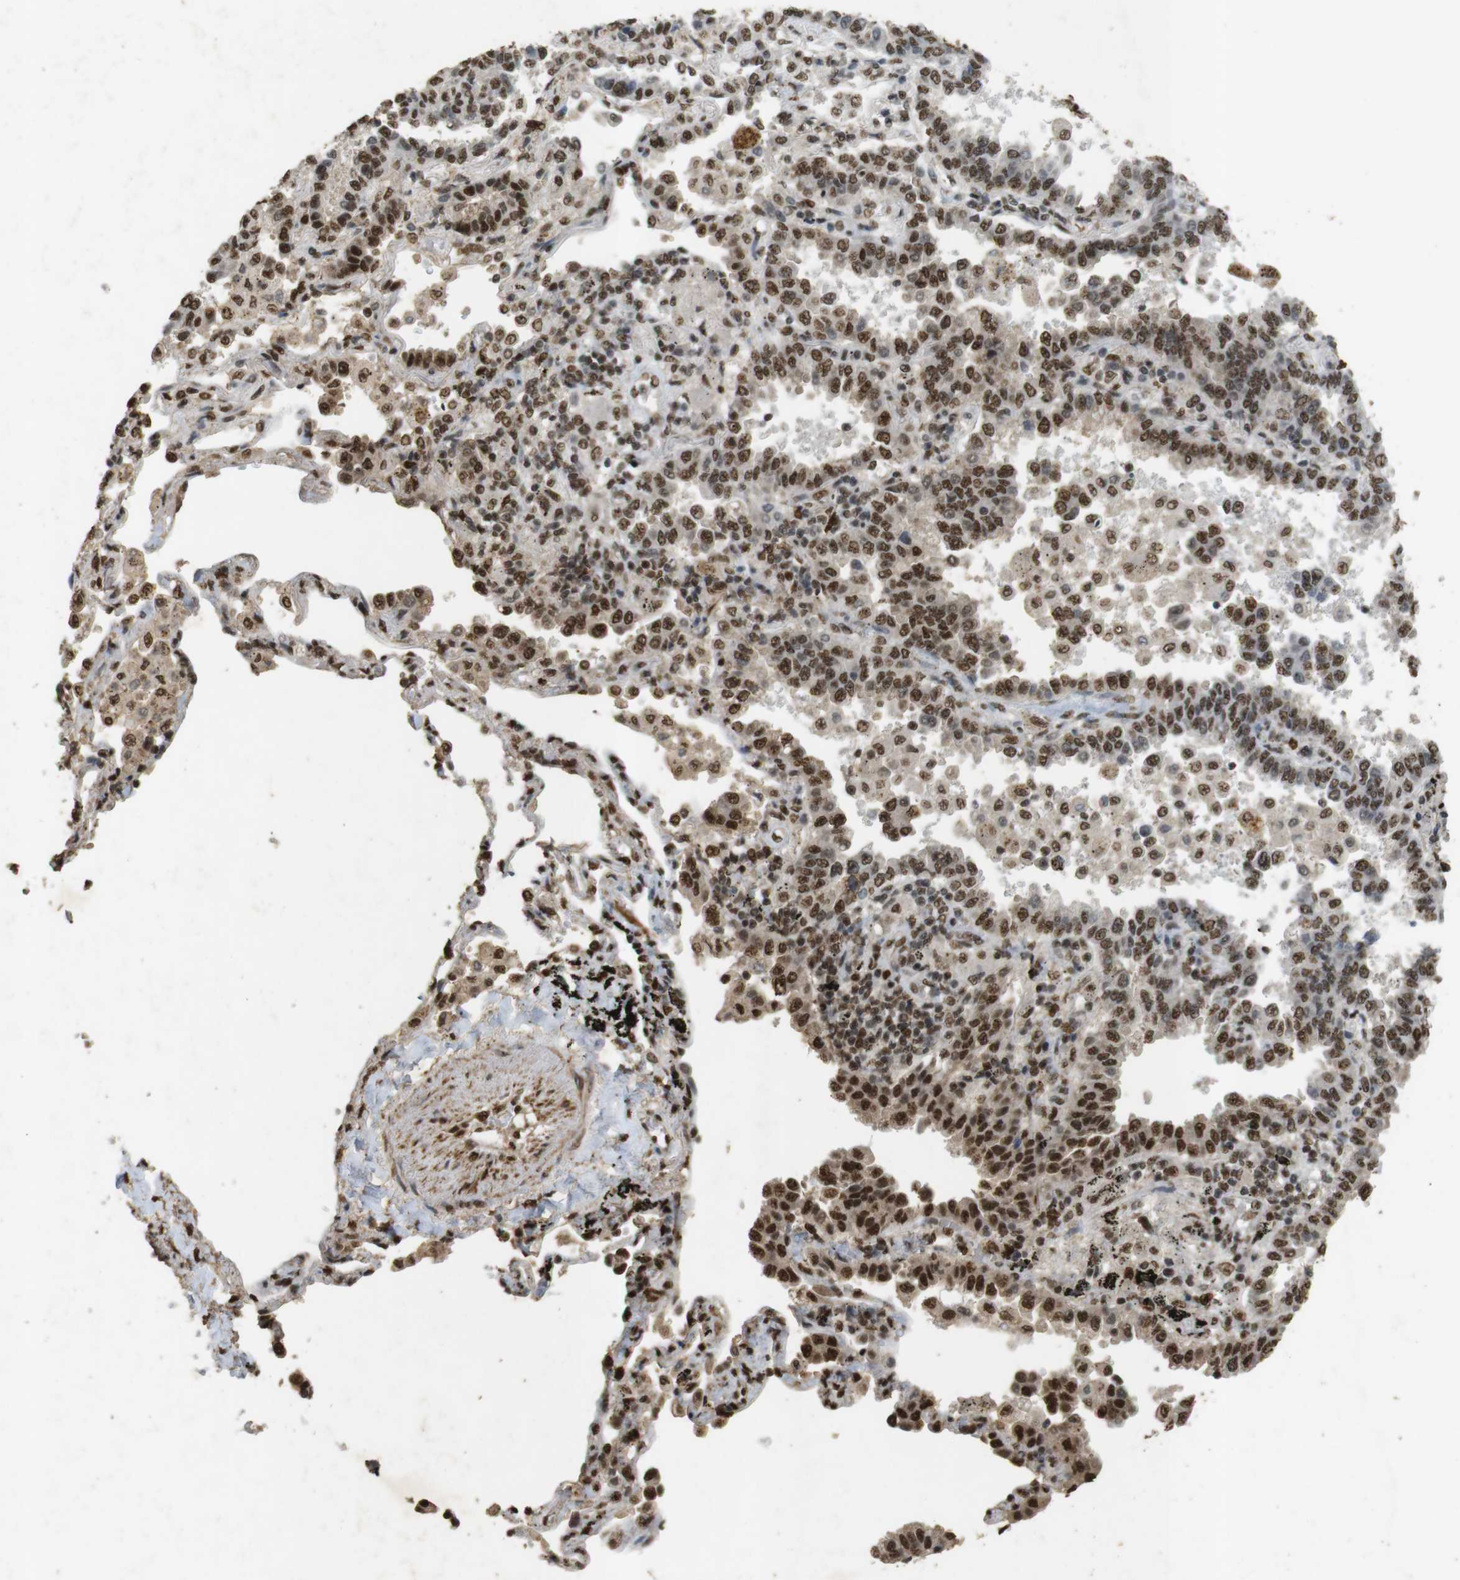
{"staining": {"intensity": "moderate", "quantity": ">75%", "location": "cytoplasmic/membranous,nuclear"}, "tissue": "lung cancer", "cell_type": "Tumor cells", "image_type": "cancer", "snomed": [{"axis": "morphology", "description": "Normal tissue, NOS"}, {"axis": "morphology", "description": "Adenocarcinoma, NOS"}, {"axis": "topography", "description": "Lung"}], "caption": "Immunohistochemistry (IHC) (DAB) staining of lung adenocarcinoma displays moderate cytoplasmic/membranous and nuclear protein staining in approximately >75% of tumor cells. (DAB (3,3'-diaminobenzidine) IHC, brown staining for protein, blue staining for nuclei).", "gene": "GATA4", "patient": {"sex": "male", "age": 59}}